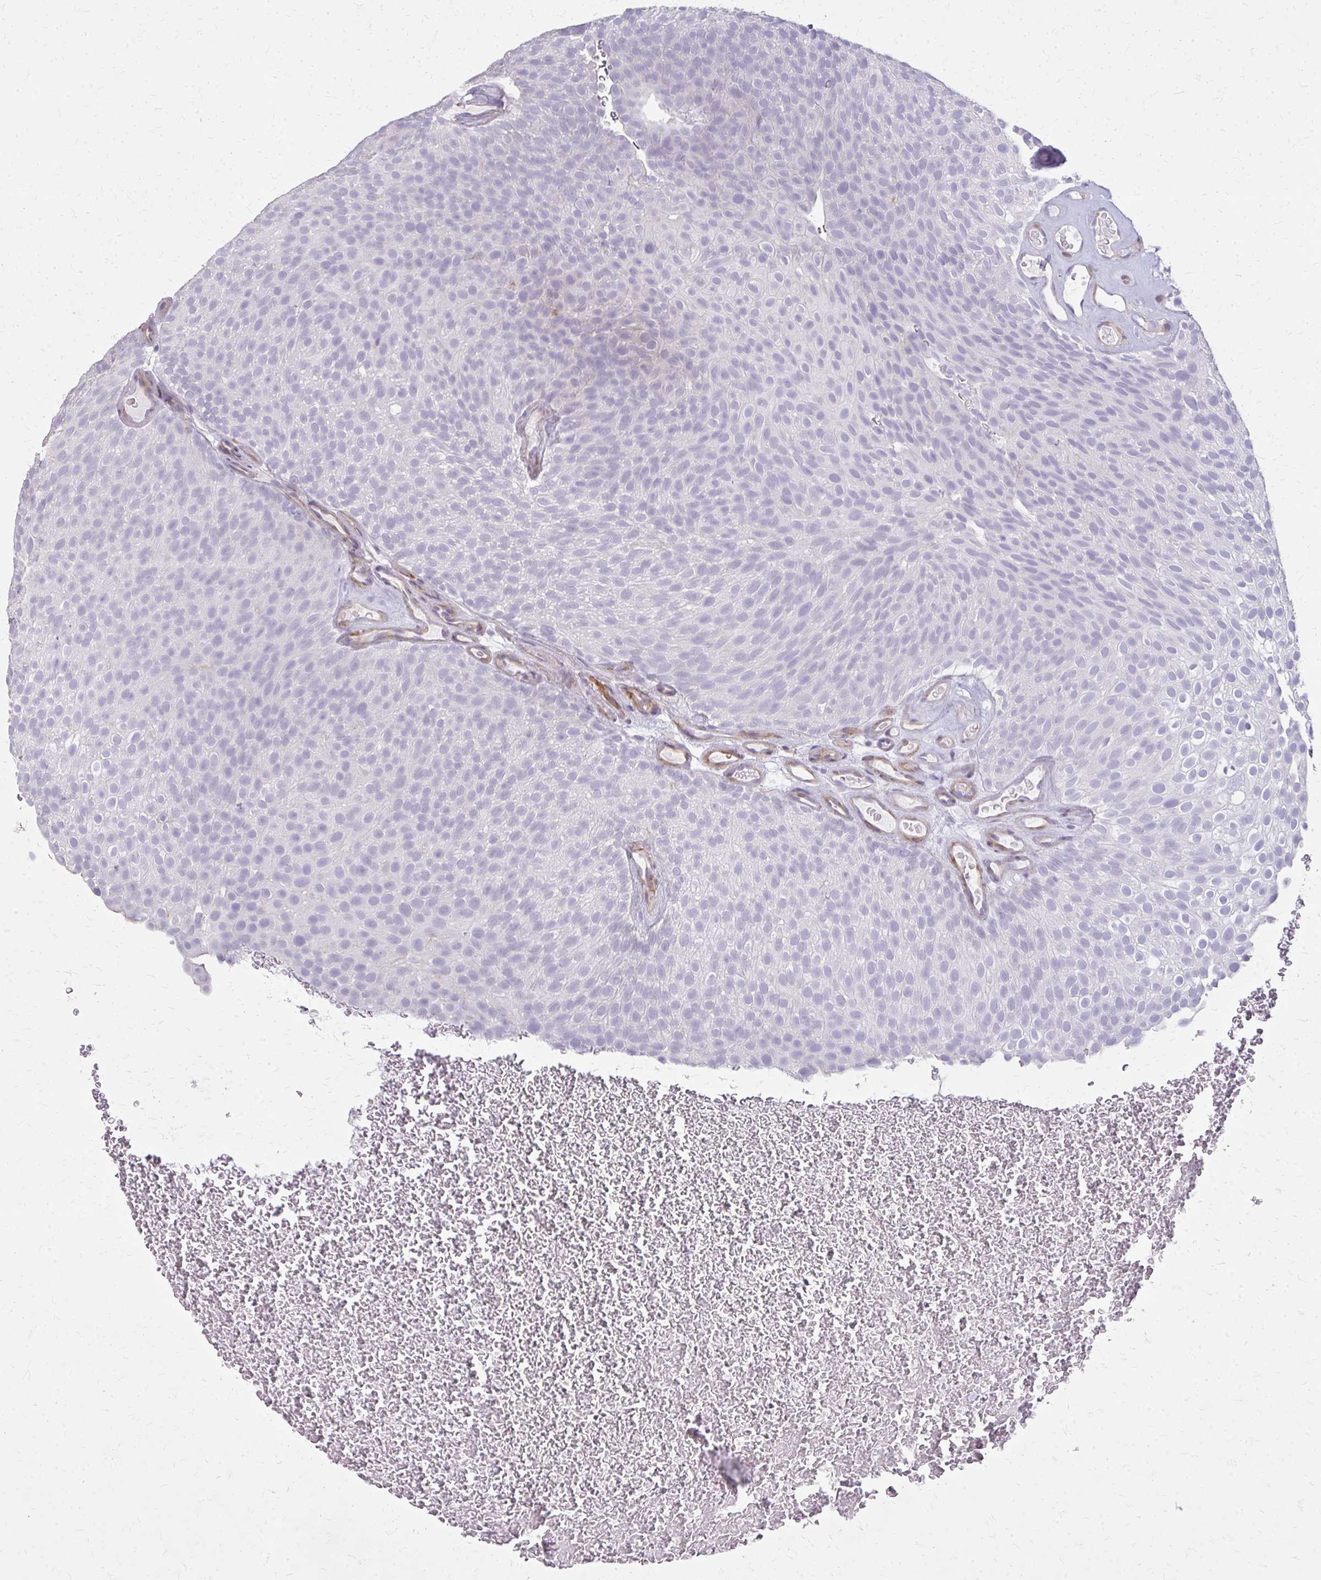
{"staining": {"intensity": "negative", "quantity": "none", "location": "none"}, "tissue": "urothelial cancer", "cell_type": "Tumor cells", "image_type": "cancer", "snomed": [{"axis": "morphology", "description": "Urothelial carcinoma, Low grade"}, {"axis": "topography", "description": "Urinary bladder"}], "caption": "Tumor cells show no significant protein staining in urothelial cancer.", "gene": "TENM4", "patient": {"sex": "male", "age": 78}}